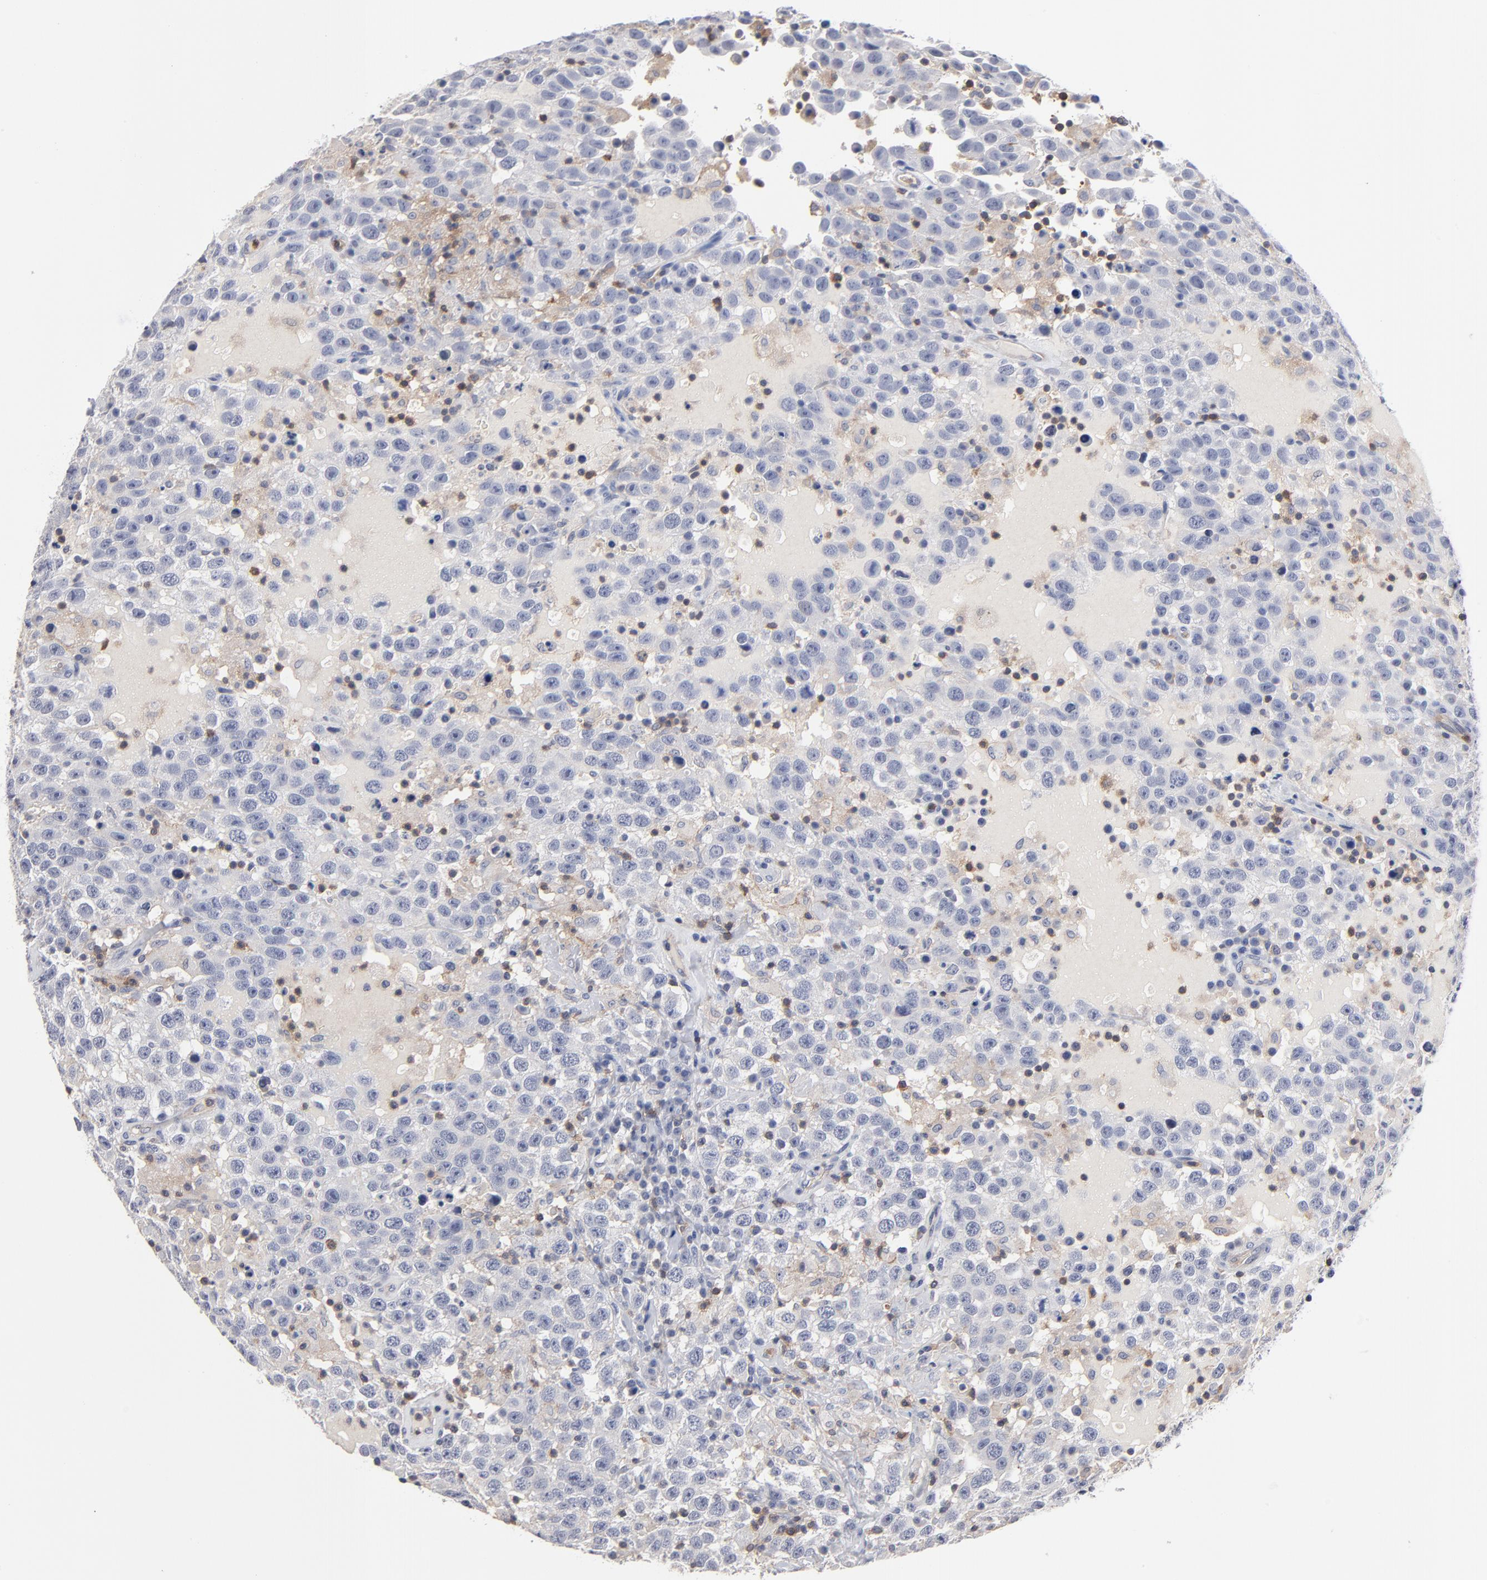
{"staining": {"intensity": "negative", "quantity": "none", "location": "none"}, "tissue": "testis cancer", "cell_type": "Tumor cells", "image_type": "cancer", "snomed": [{"axis": "morphology", "description": "Seminoma, NOS"}, {"axis": "topography", "description": "Testis"}], "caption": "This is an IHC histopathology image of human testis cancer (seminoma). There is no expression in tumor cells.", "gene": "PDLIM2", "patient": {"sex": "male", "age": 41}}